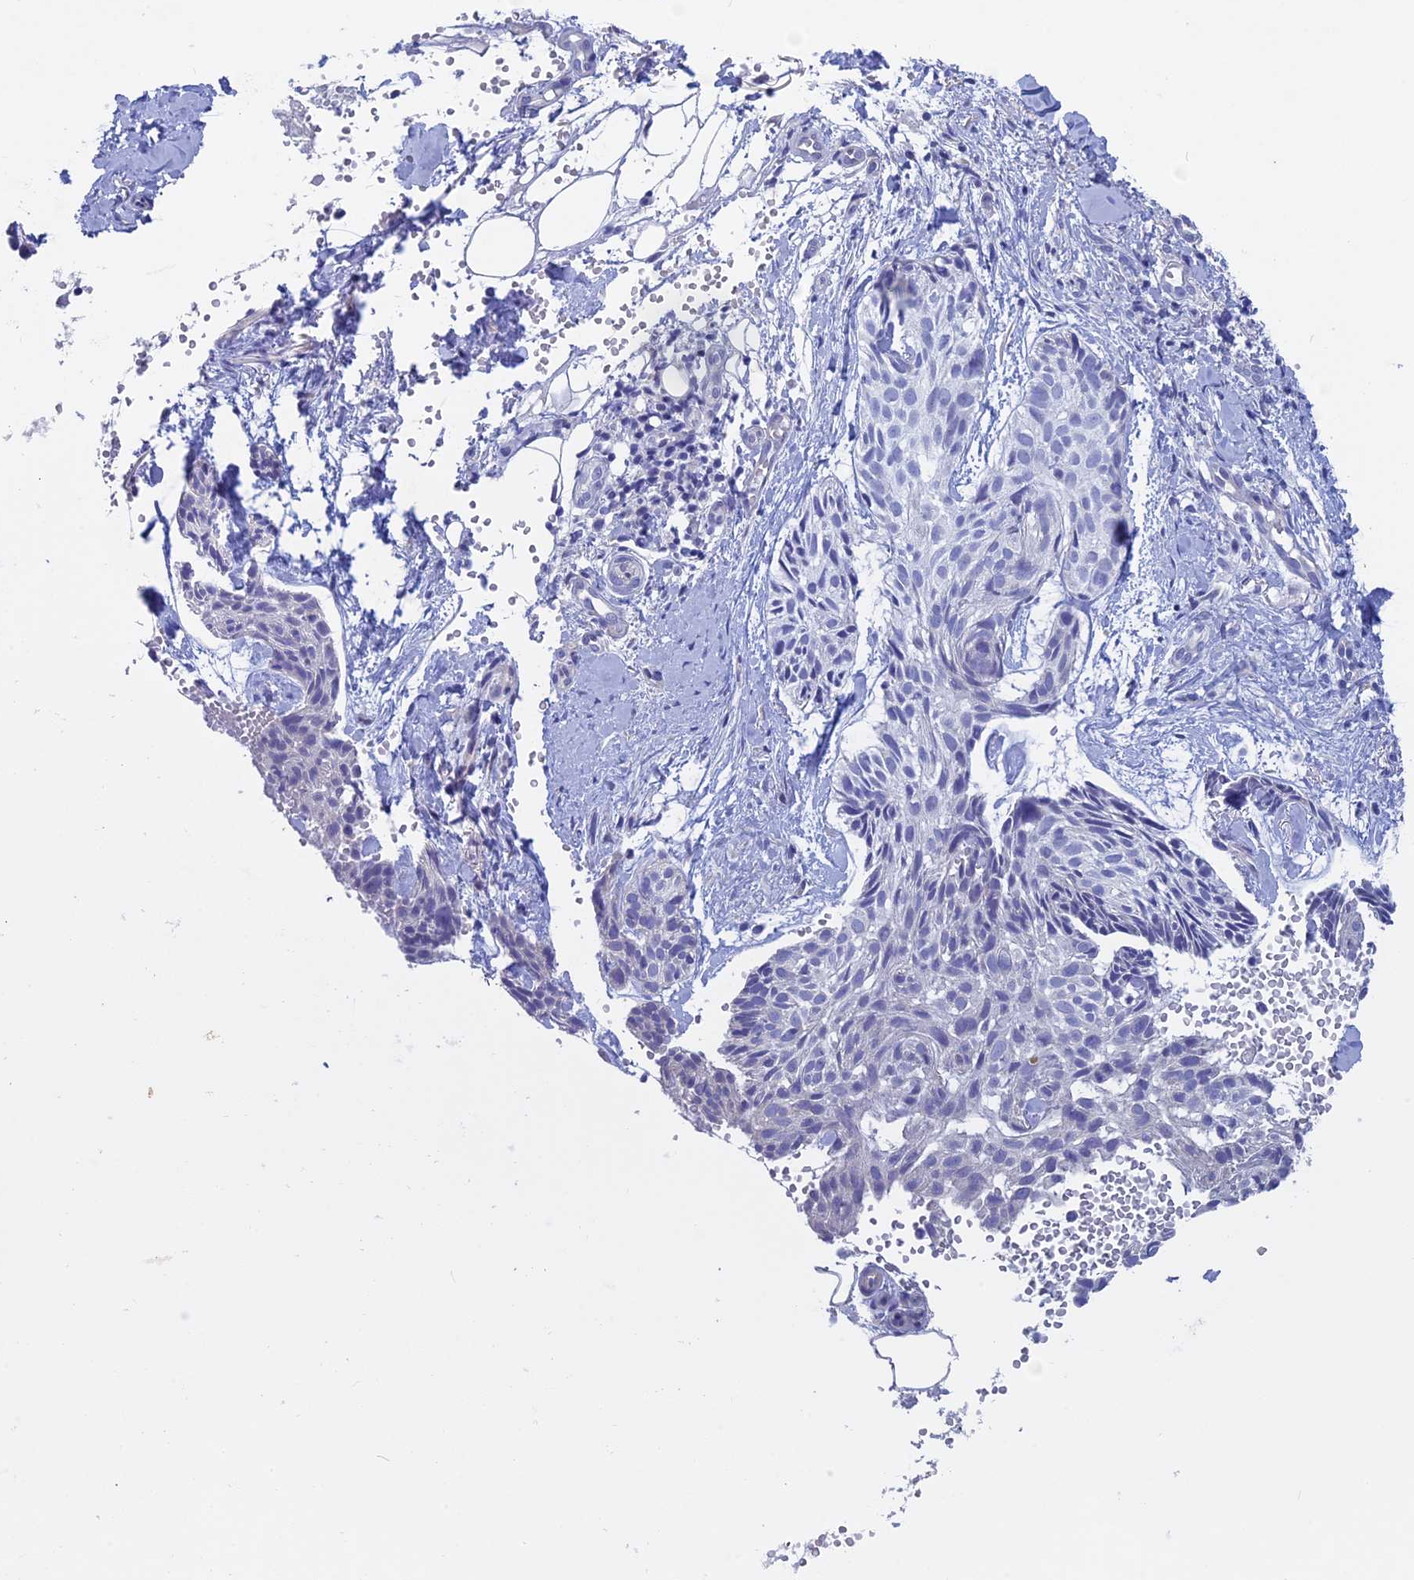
{"staining": {"intensity": "negative", "quantity": "none", "location": "none"}, "tissue": "skin cancer", "cell_type": "Tumor cells", "image_type": "cancer", "snomed": [{"axis": "morphology", "description": "Normal tissue, NOS"}, {"axis": "morphology", "description": "Basal cell carcinoma"}, {"axis": "topography", "description": "Skin"}], "caption": "IHC image of neoplastic tissue: skin cancer stained with DAB (3,3'-diaminobenzidine) exhibits no significant protein staining in tumor cells.", "gene": "BTBD19", "patient": {"sex": "male", "age": 66}}